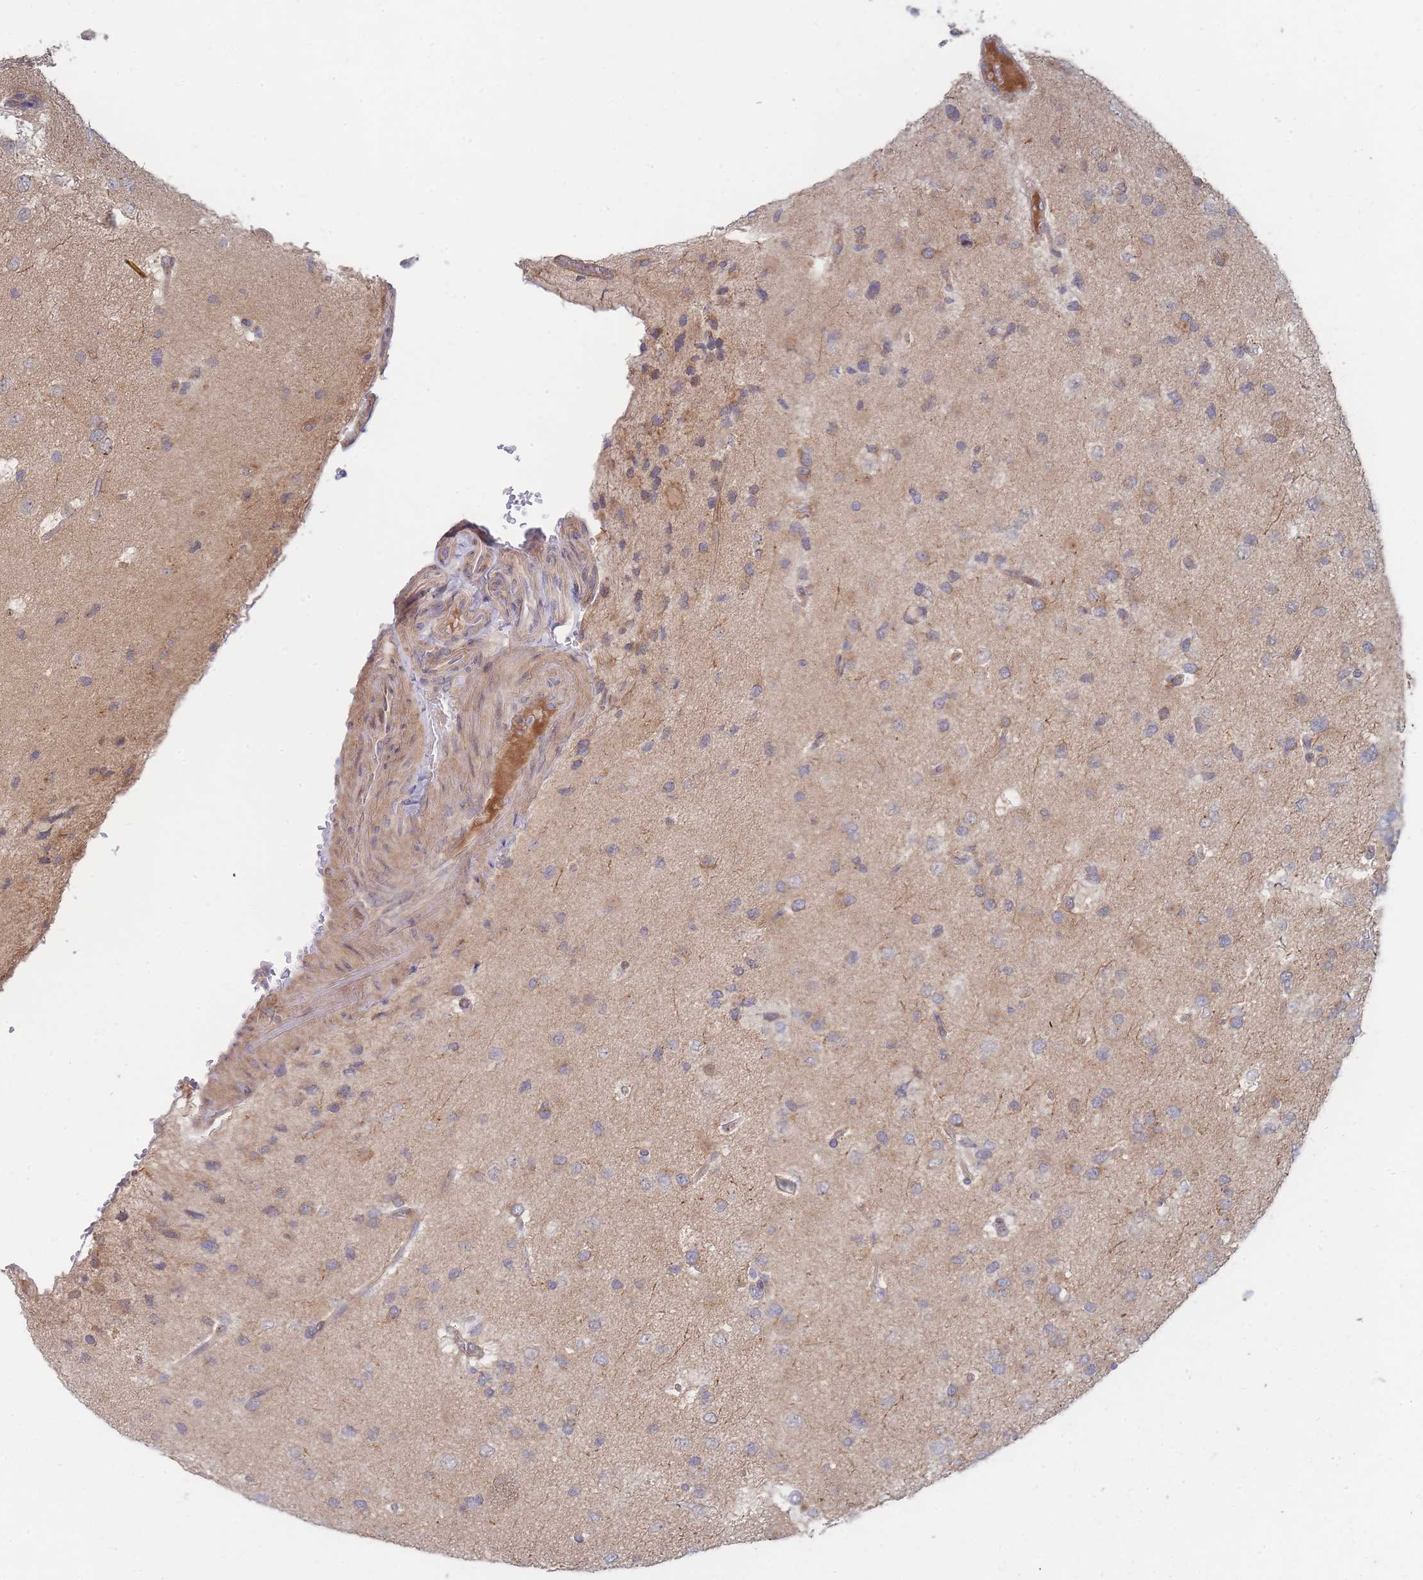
{"staining": {"intensity": "weak", "quantity": "25%-75%", "location": "cytoplasmic/membranous"}, "tissue": "glioma", "cell_type": "Tumor cells", "image_type": "cancer", "snomed": [{"axis": "morphology", "description": "Glioma, malignant, High grade"}, {"axis": "topography", "description": "Brain"}], "caption": "Immunohistochemistry (IHC) of human glioma shows low levels of weak cytoplasmic/membranous staining in about 25%-75% of tumor cells.", "gene": "SLC35F5", "patient": {"sex": "male", "age": 53}}